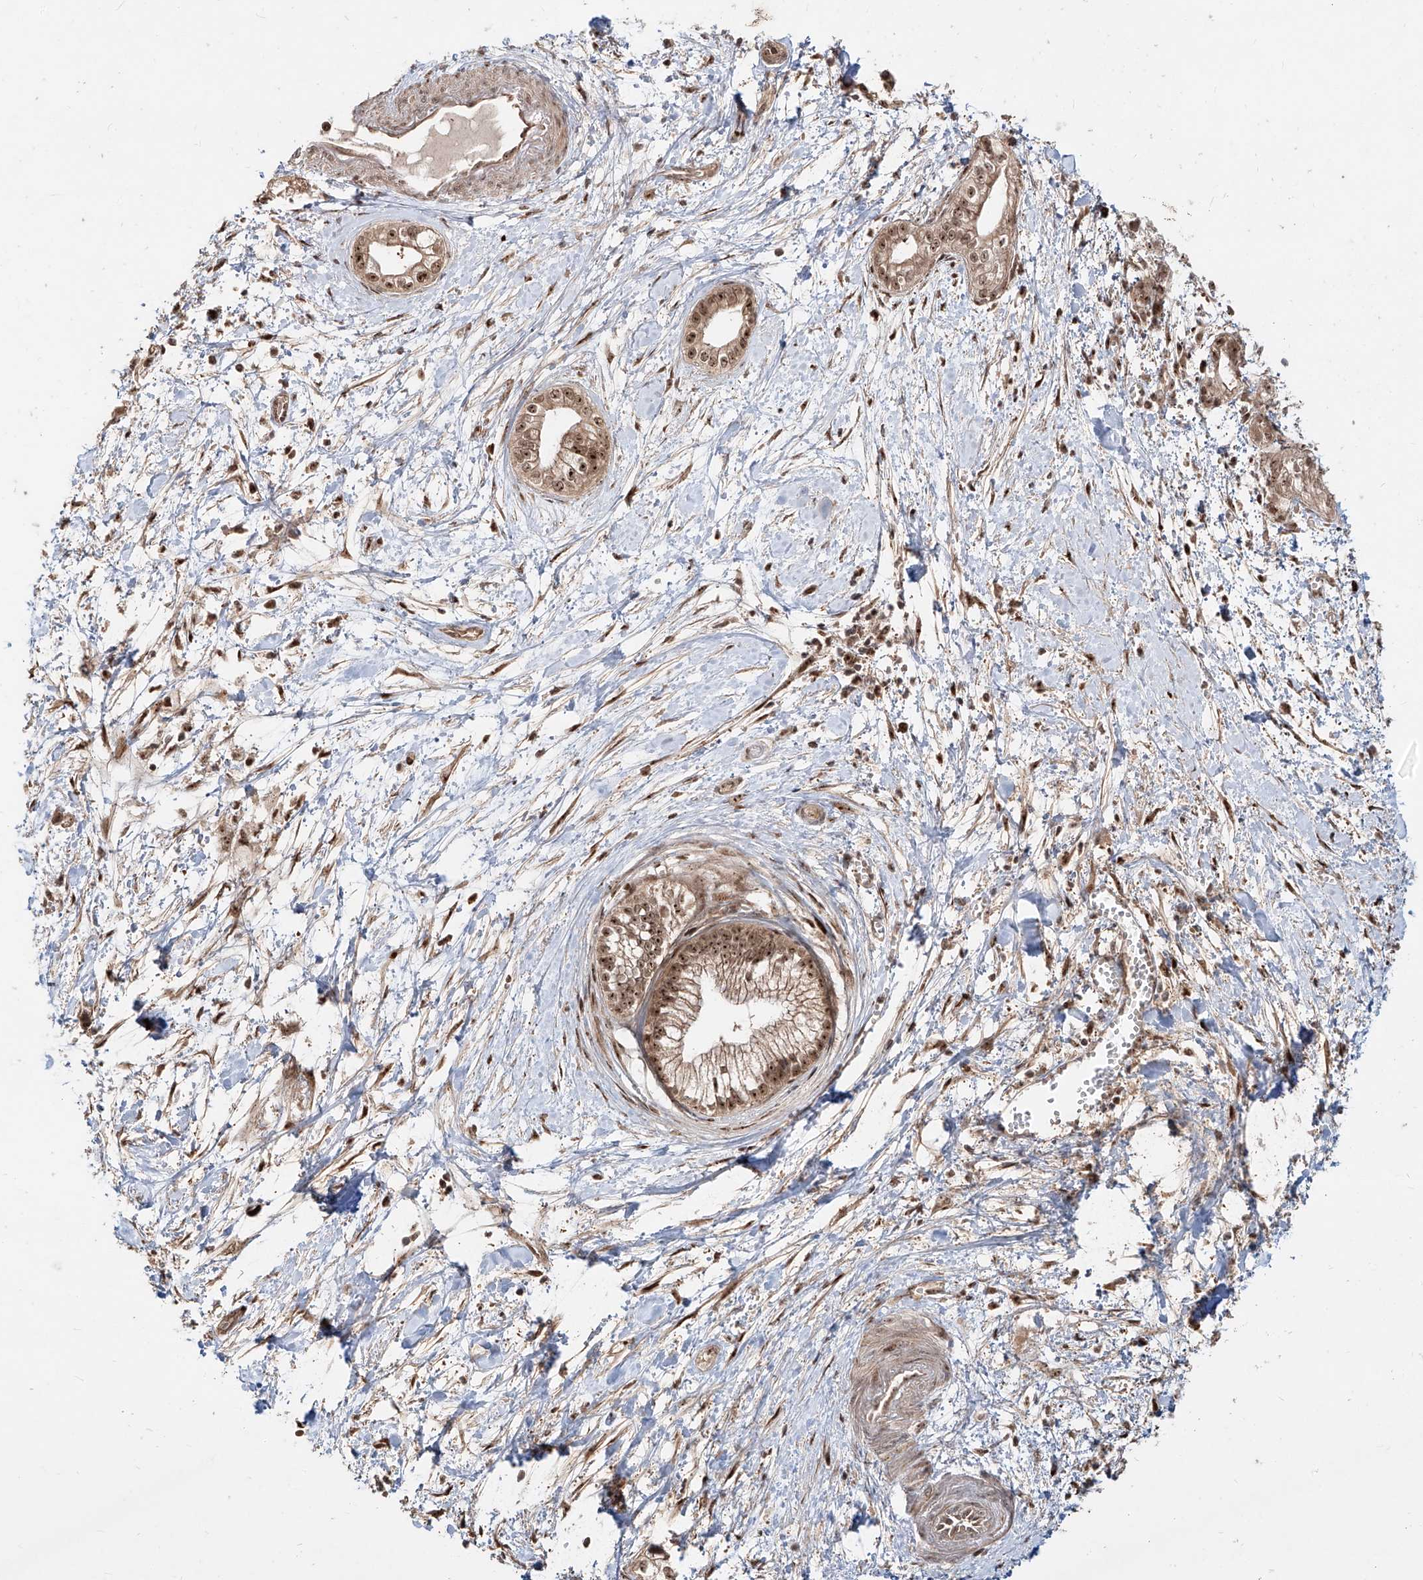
{"staining": {"intensity": "moderate", "quantity": ">75%", "location": "cytoplasmic/membranous,nuclear"}, "tissue": "pancreatic cancer", "cell_type": "Tumor cells", "image_type": "cancer", "snomed": [{"axis": "morphology", "description": "Adenocarcinoma, NOS"}, {"axis": "topography", "description": "Pancreas"}], "caption": "Pancreatic cancer (adenocarcinoma) stained with a brown dye exhibits moderate cytoplasmic/membranous and nuclear positive staining in approximately >75% of tumor cells.", "gene": "ZNF710", "patient": {"sex": "male", "age": 68}}